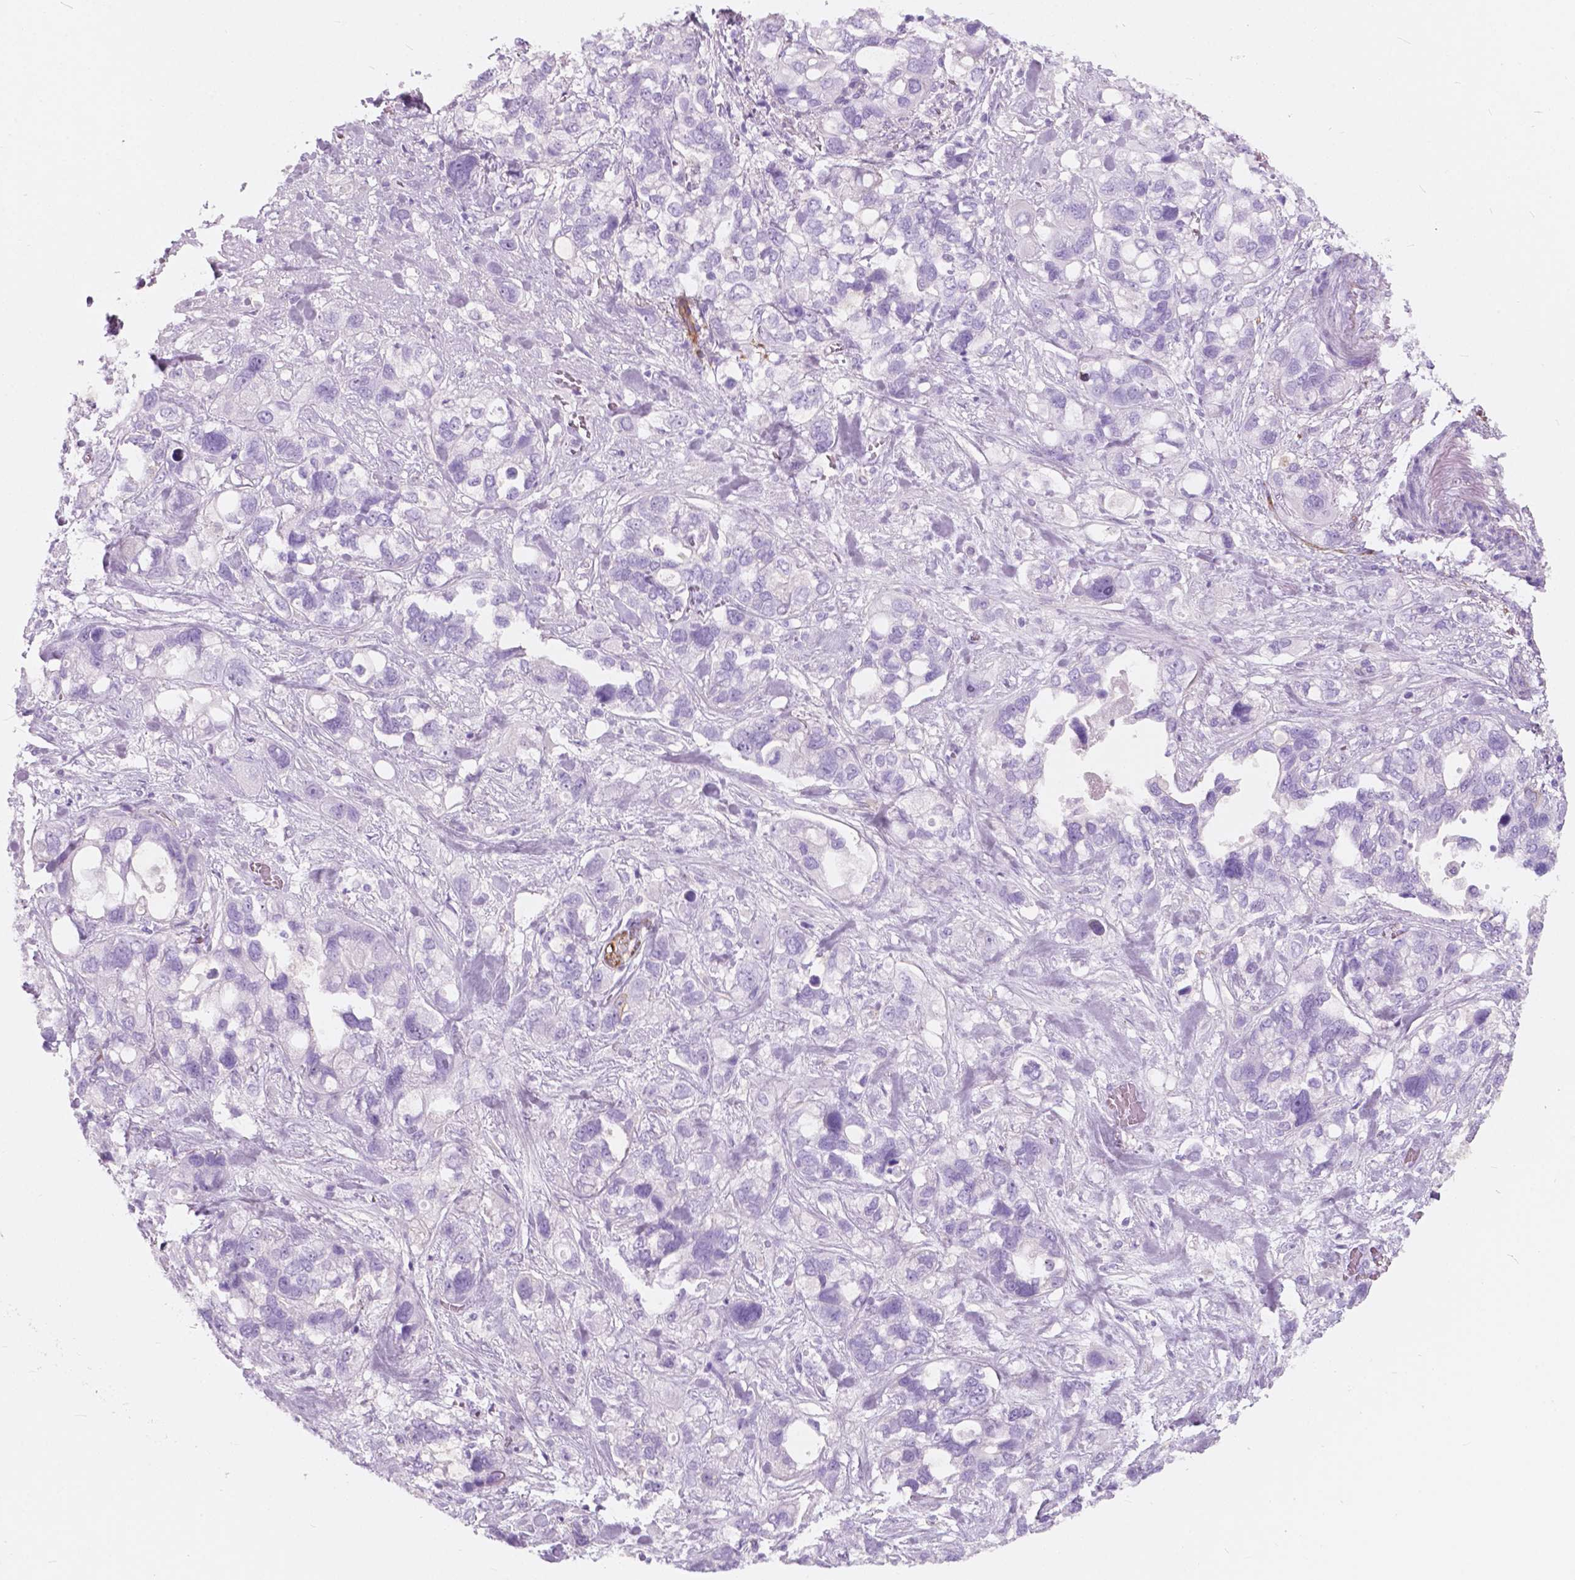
{"staining": {"intensity": "negative", "quantity": "none", "location": "none"}, "tissue": "stomach cancer", "cell_type": "Tumor cells", "image_type": "cancer", "snomed": [{"axis": "morphology", "description": "Adenocarcinoma, NOS"}, {"axis": "topography", "description": "Stomach, upper"}], "caption": "High magnification brightfield microscopy of stomach cancer (adenocarcinoma) stained with DAB (3,3'-diaminobenzidine) (brown) and counterstained with hematoxylin (blue): tumor cells show no significant staining.", "gene": "FXYD2", "patient": {"sex": "female", "age": 81}}